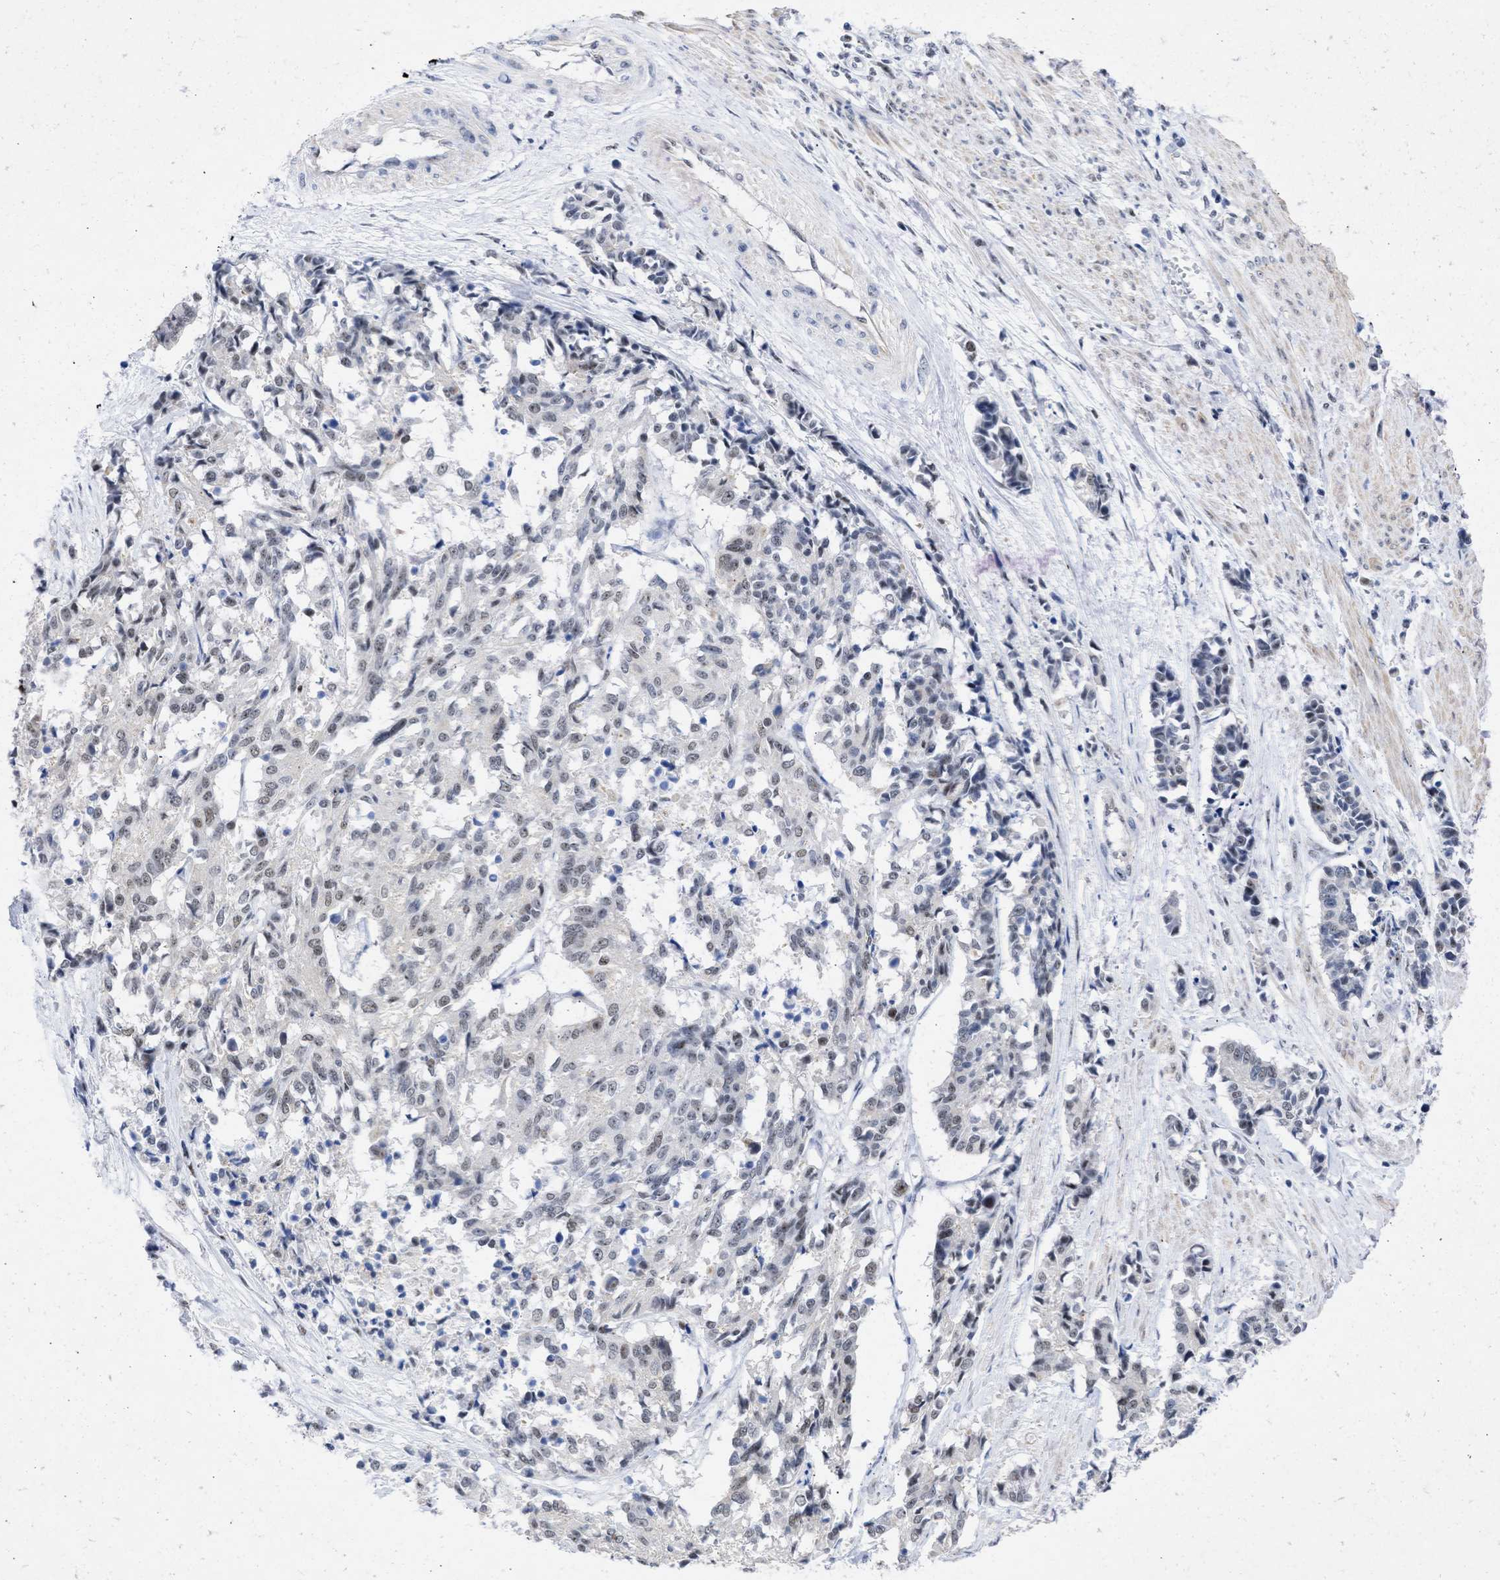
{"staining": {"intensity": "weak", "quantity": ">75%", "location": "nuclear"}, "tissue": "cervical cancer", "cell_type": "Tumor cells", "image_type": "cancer", "snomed": [{"axis": "morphology", "description": "Squamous cell carcinoma, NOS"}, {"axis": "topography", "description": "Cervix"}], "caption": "Immunohistochemical staining of cervical cancer (squamous cell carcinoma) exhibits low levels of weak nuclear expression in approximately >75% of tumor cells. (DAB IHC, brown staining for protein, blue staining for nuclei).", "gene": "DDX41", "patient": {"sex": "female", "age": 35}}